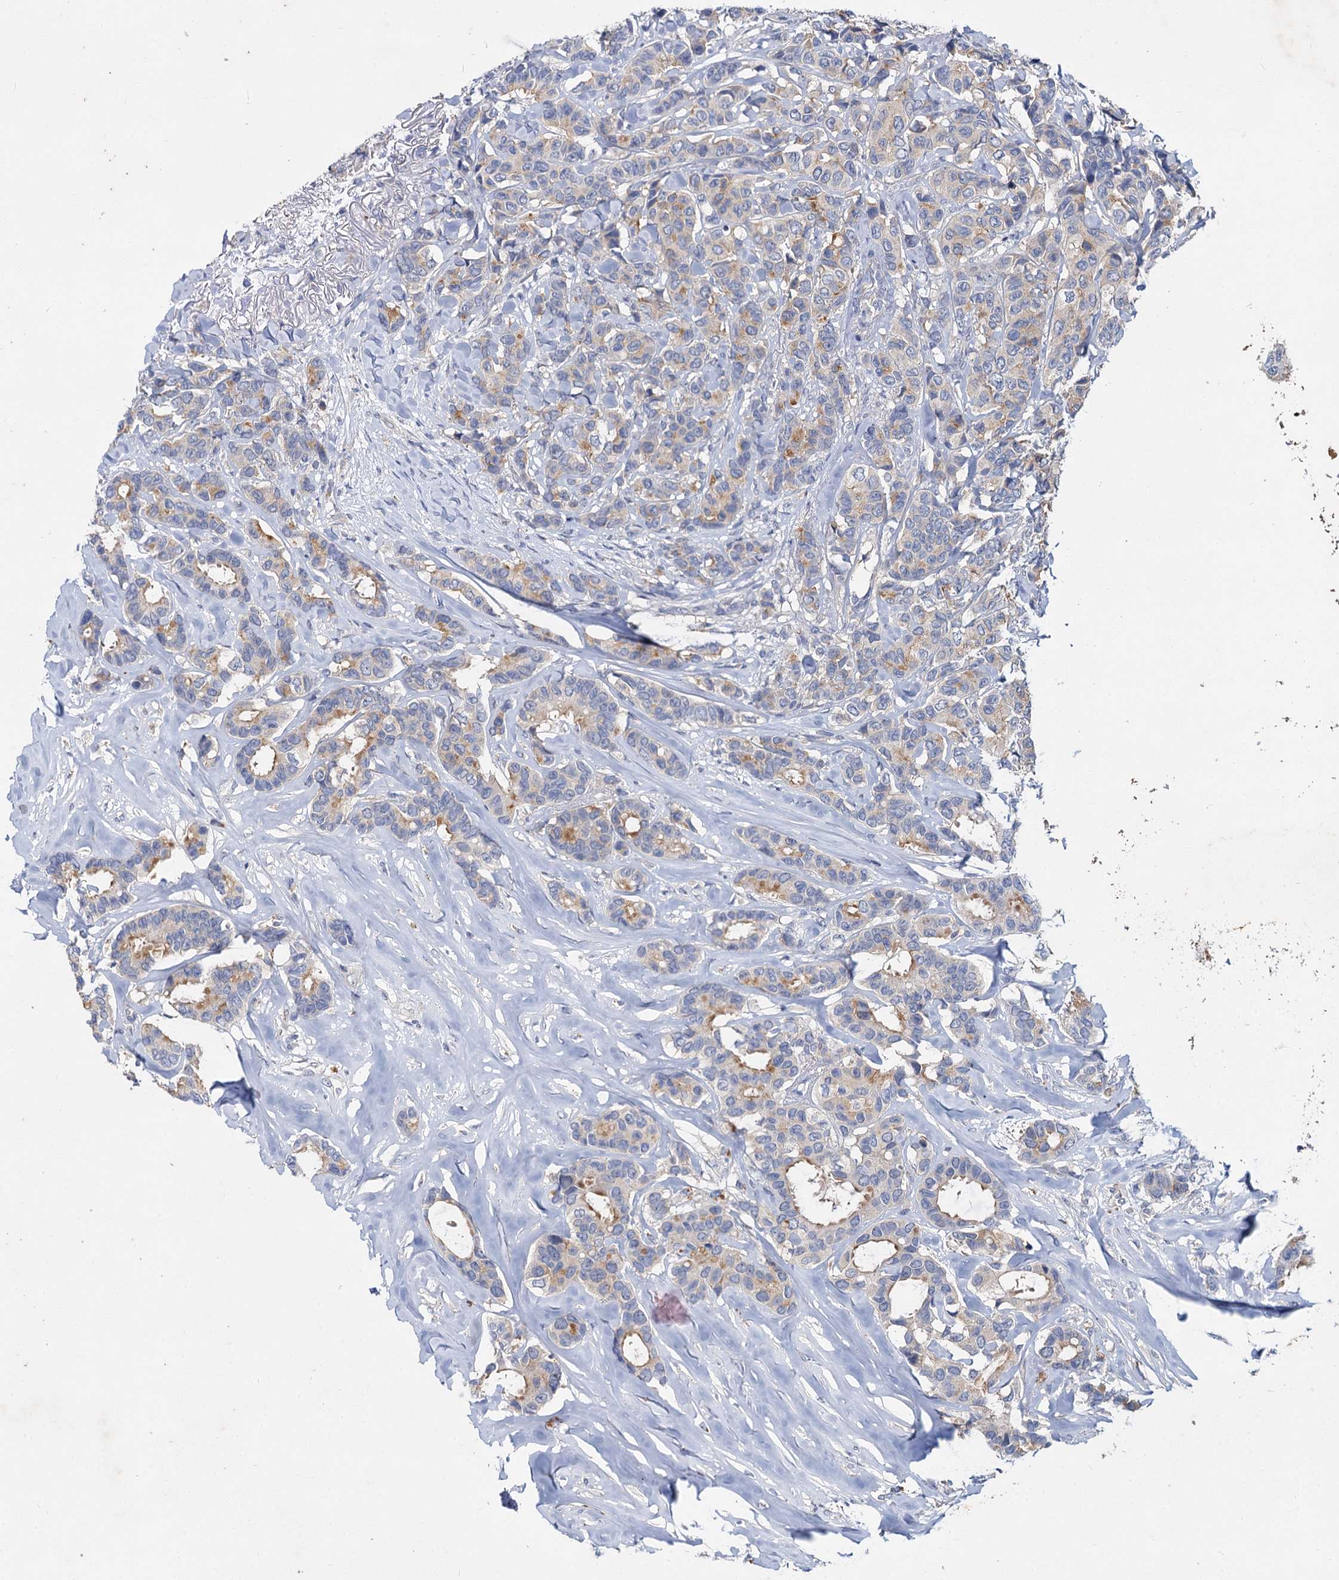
{"staining": {"intensity": "moderate", "quantity": "<25%", "location": "cytoplasmic/membranous"}, "tissue": "breast cancer", "cell_type": "Tumor cells", "image_type": "cancer", "snomed": [{"axis": "morphology", "description": "Duct carcinoma"}, {"axis": "topography", "description": "Breast"}], "caption": "A photomicrograph showing moderate cytoplasmic/membranous positivity in about <25% of tumor cells in breast cancer, as visualized by brown immunohistochemical staining.", "gene": "ATP9A", "patient": {"sex": "female", "age": 87}}